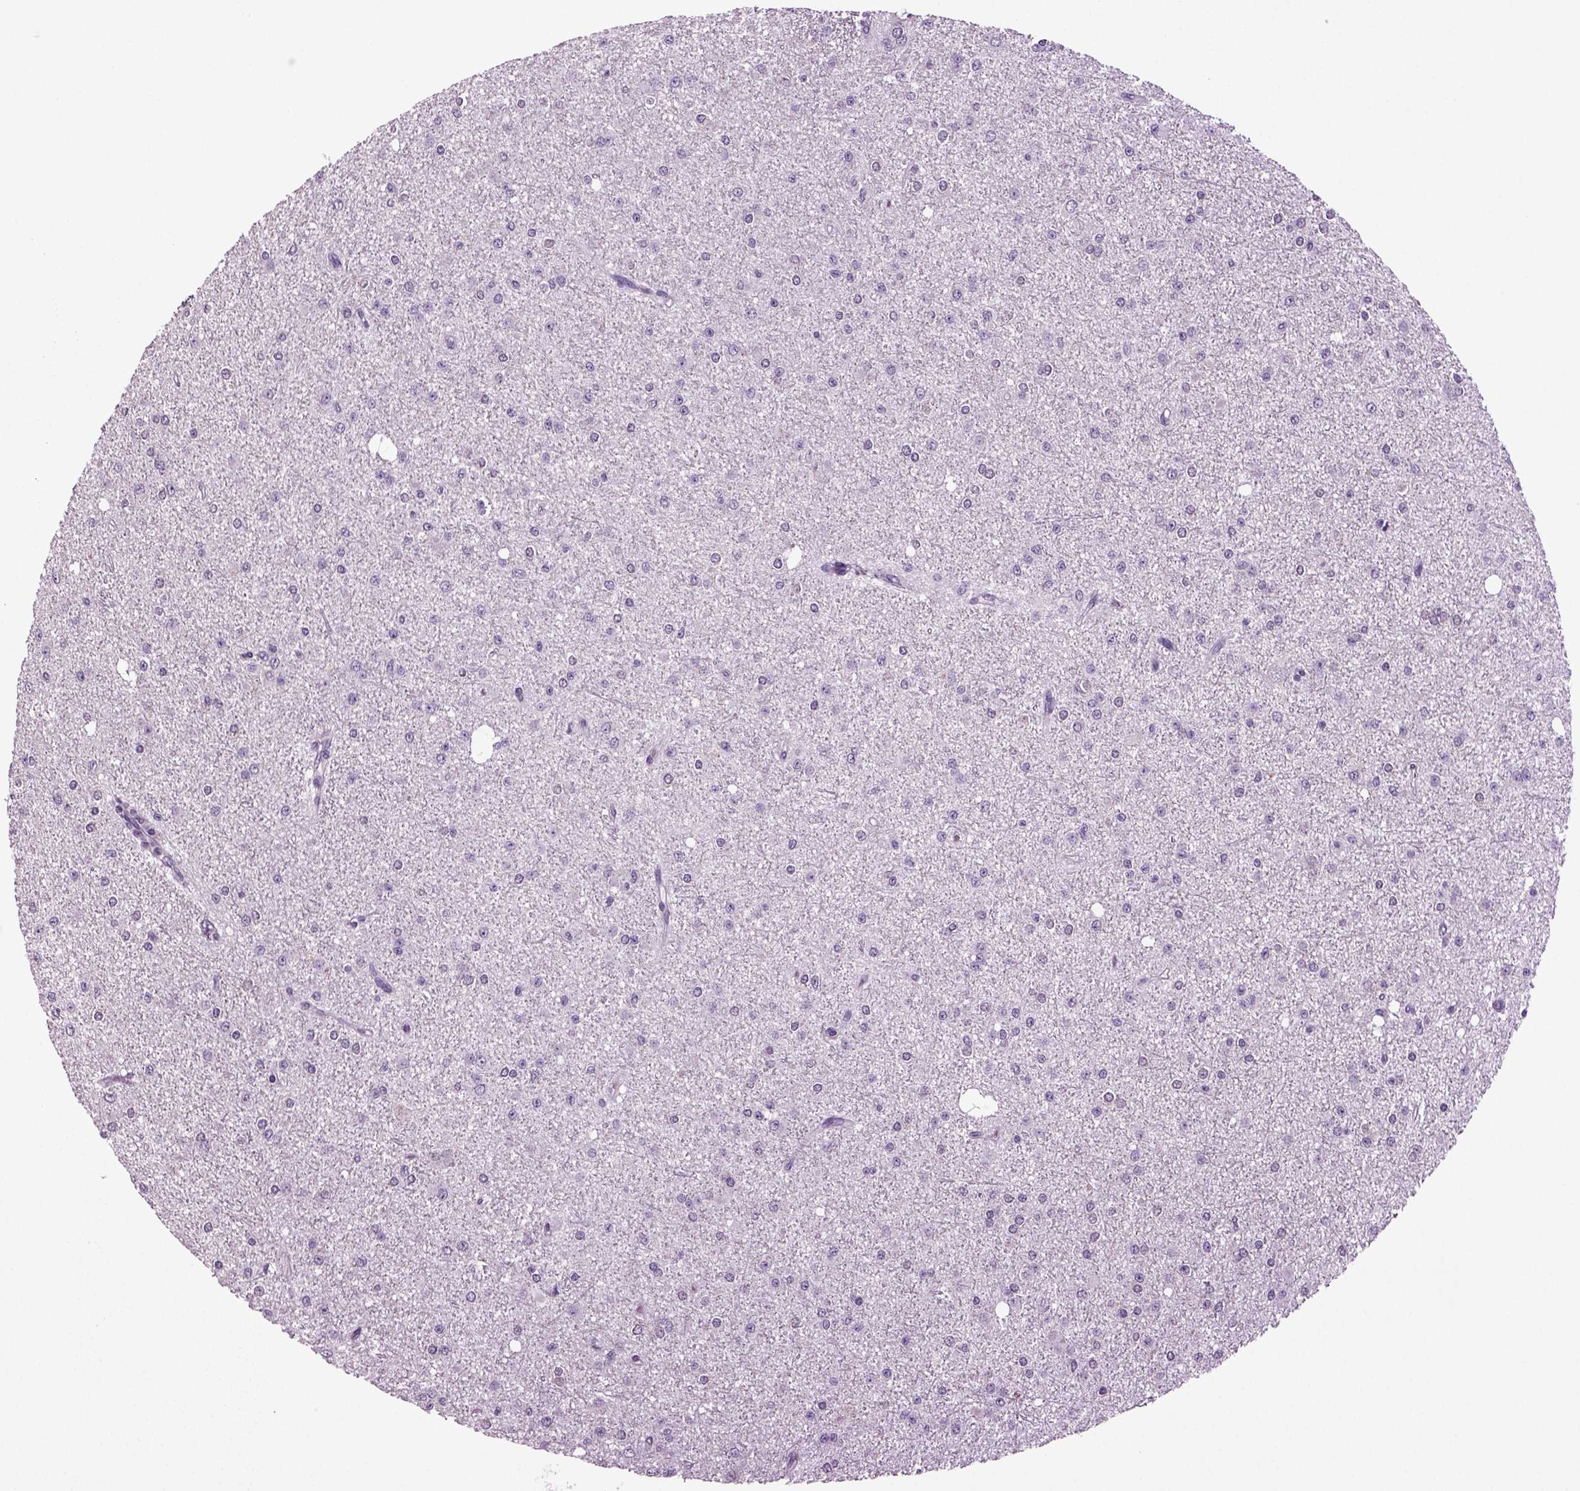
{"staining": {"intensity": "negative", "quantity": "none", "location": "none"}, "tissue": "glioma", "cell_type": "Tumor cells", "image_type": "cancer", "snomed": [{"axis": "morphology", "description": "Glioma, malignant, Low grade"}, {"axis": "topography", "description": "Brain"}], "caption": "Tumor cells are negative for brown protein staining in malignant glioma (low-grade).", "gene": "PLCH2", "patient": {"sex": "male", "age": 27}}